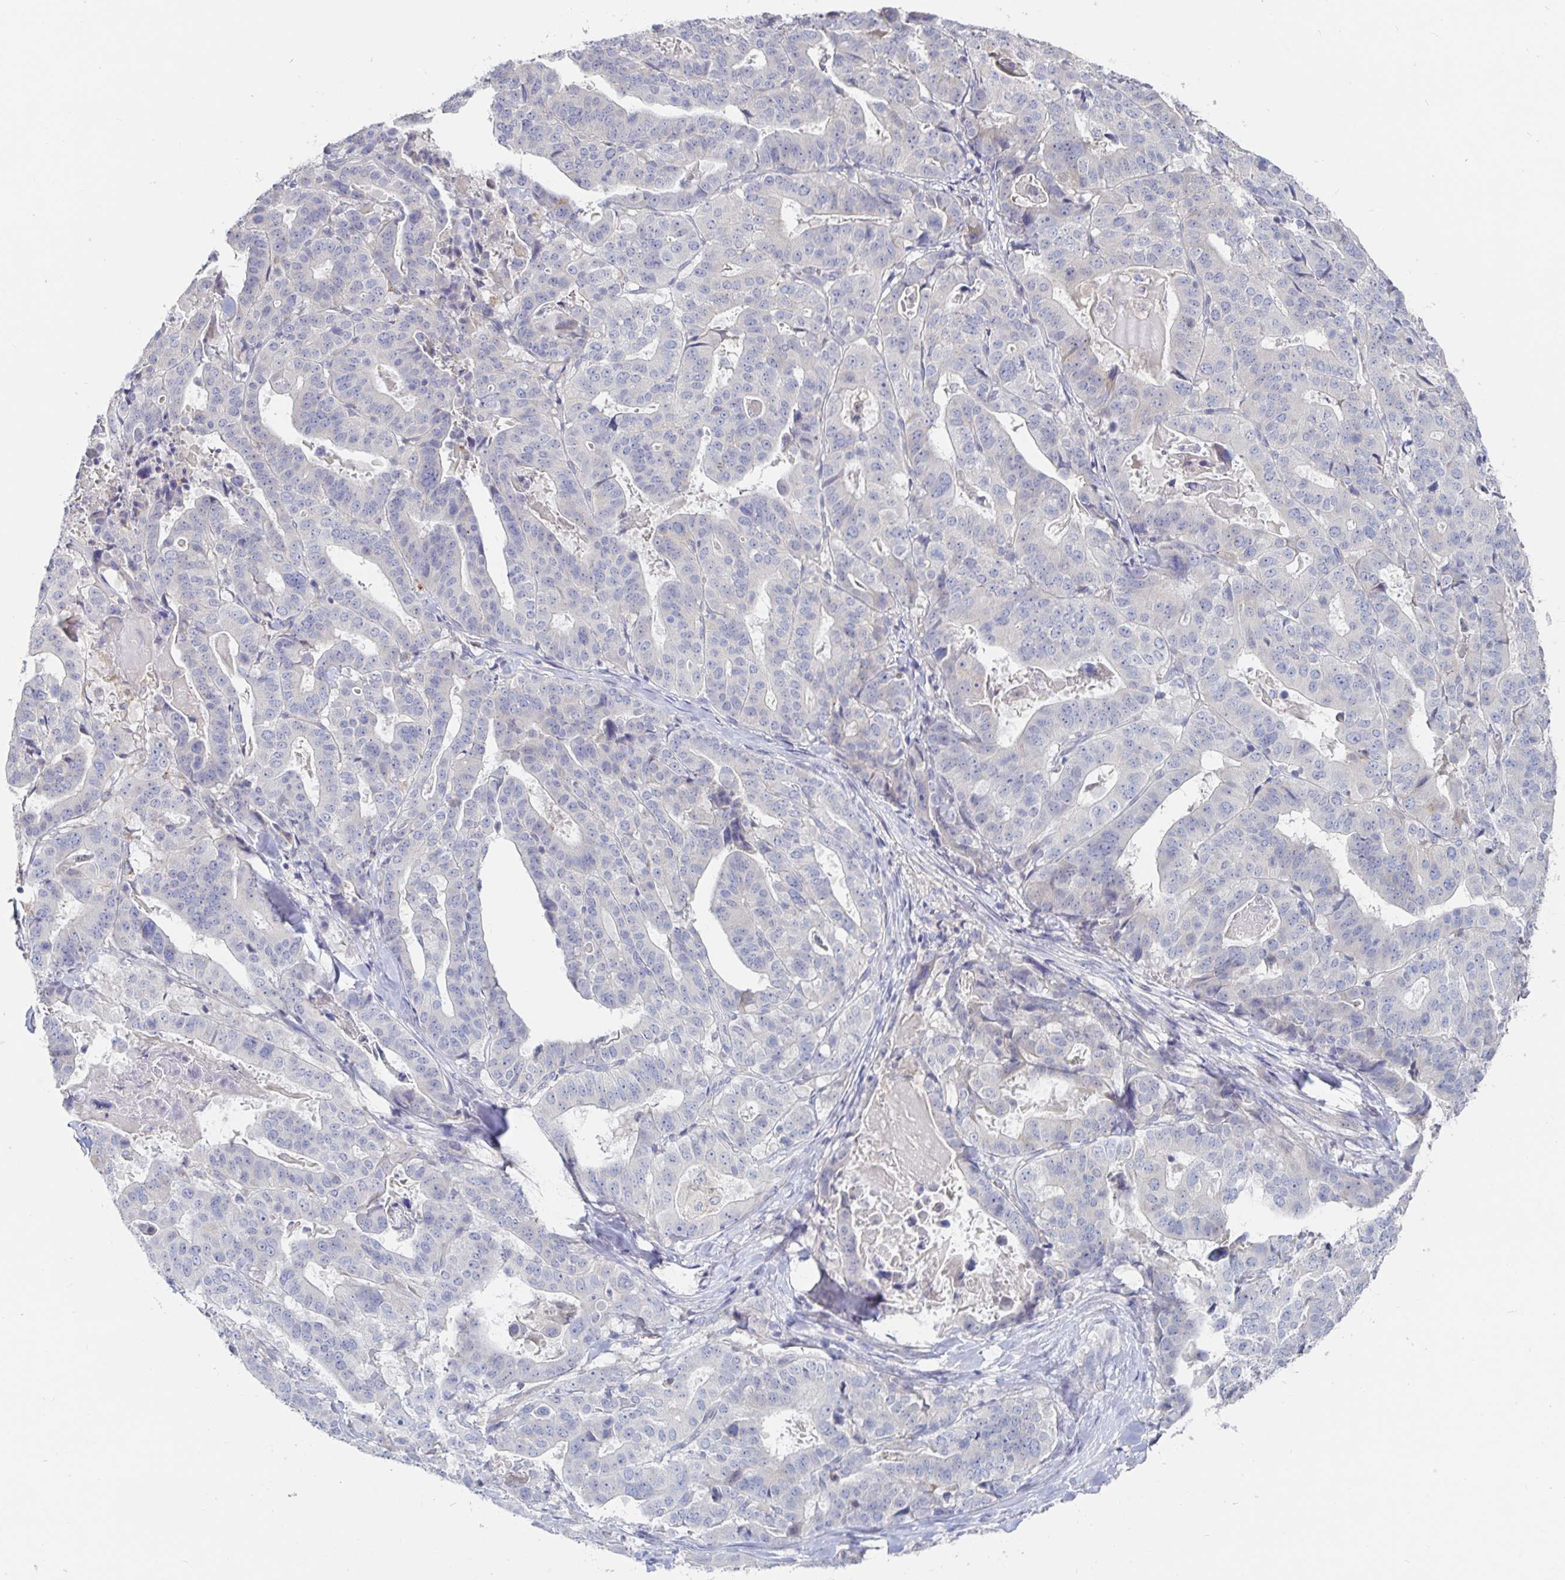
{"staining": {"intensity": "negative", "quantity": "none", "location": "none"}, "tissue": "stomach cancer", "cell_type": "Tumor cells", "image_type": "cancer", "snomed": [{"axis": "morphology", "description": "Adenocarcinoma, NOS"}, {"axis": "topography", "description": "Stomach"}], "caption": "IHC of human stomach cancer (adenocarcinoma) shows no staining in tumor cells. (IHC, brightfield microscopy, high magnification).", "gene": "SPPL3", "patient": {"sex": "male", "age": 48}}